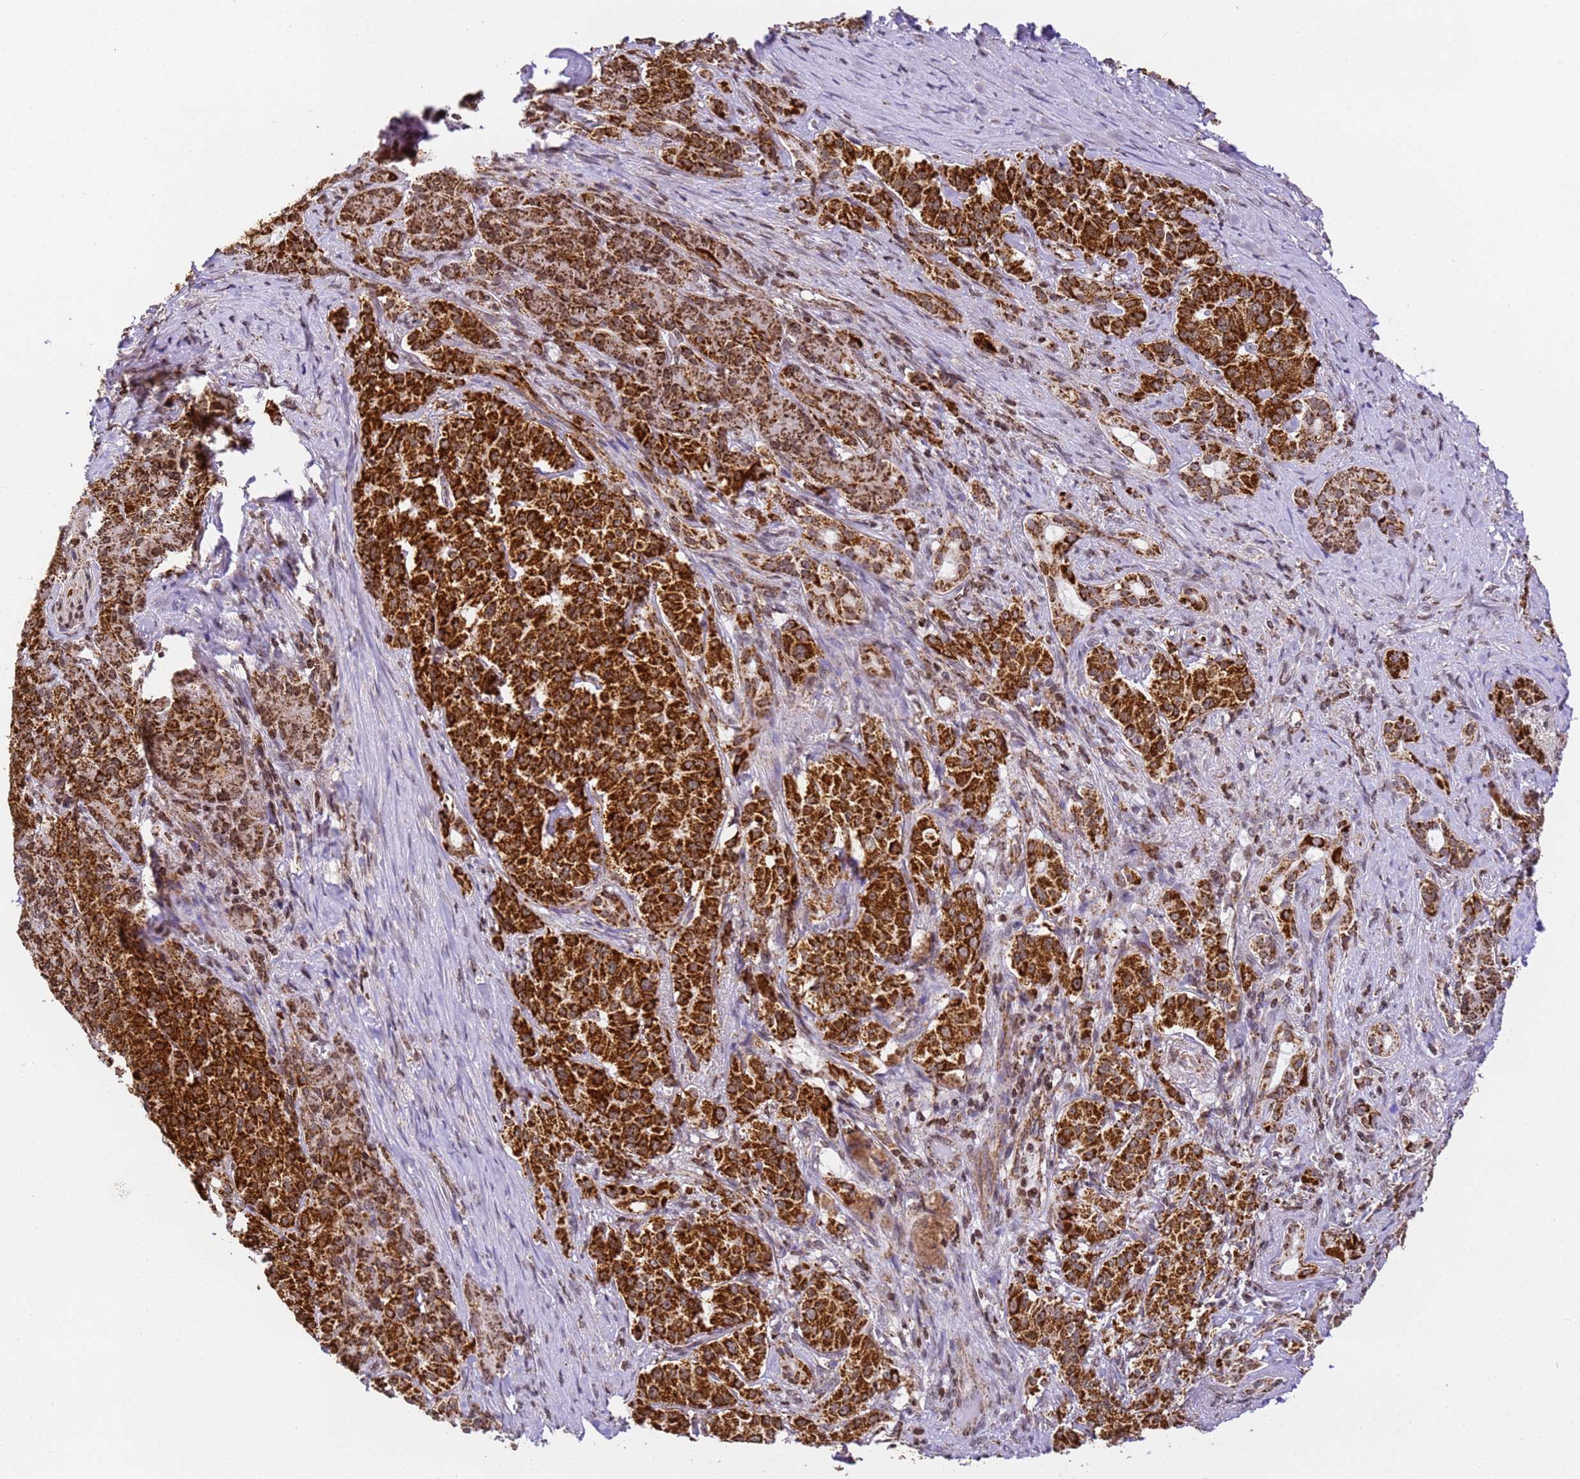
{"staining": {"intensity": "strong", "quantity": ">75%", "location": "cytoplasmic/membranous"}, "tissue": "pancreatic cancer", "cell_type": "Tumor cells", "image_type": "cancer", "snomed": [{"axis": "morphology", "description": "Adenocarcinoma, NOS"}, {"axis": "topography", "description": "Pancreas"}], "caption": "Strong cytoplasmic/membranous protein positivity is seen in about >75% of tumor cells in pancreatic cancer.", "gene": "HSPE1", "patient": {"sex": "female", "age": 74}}